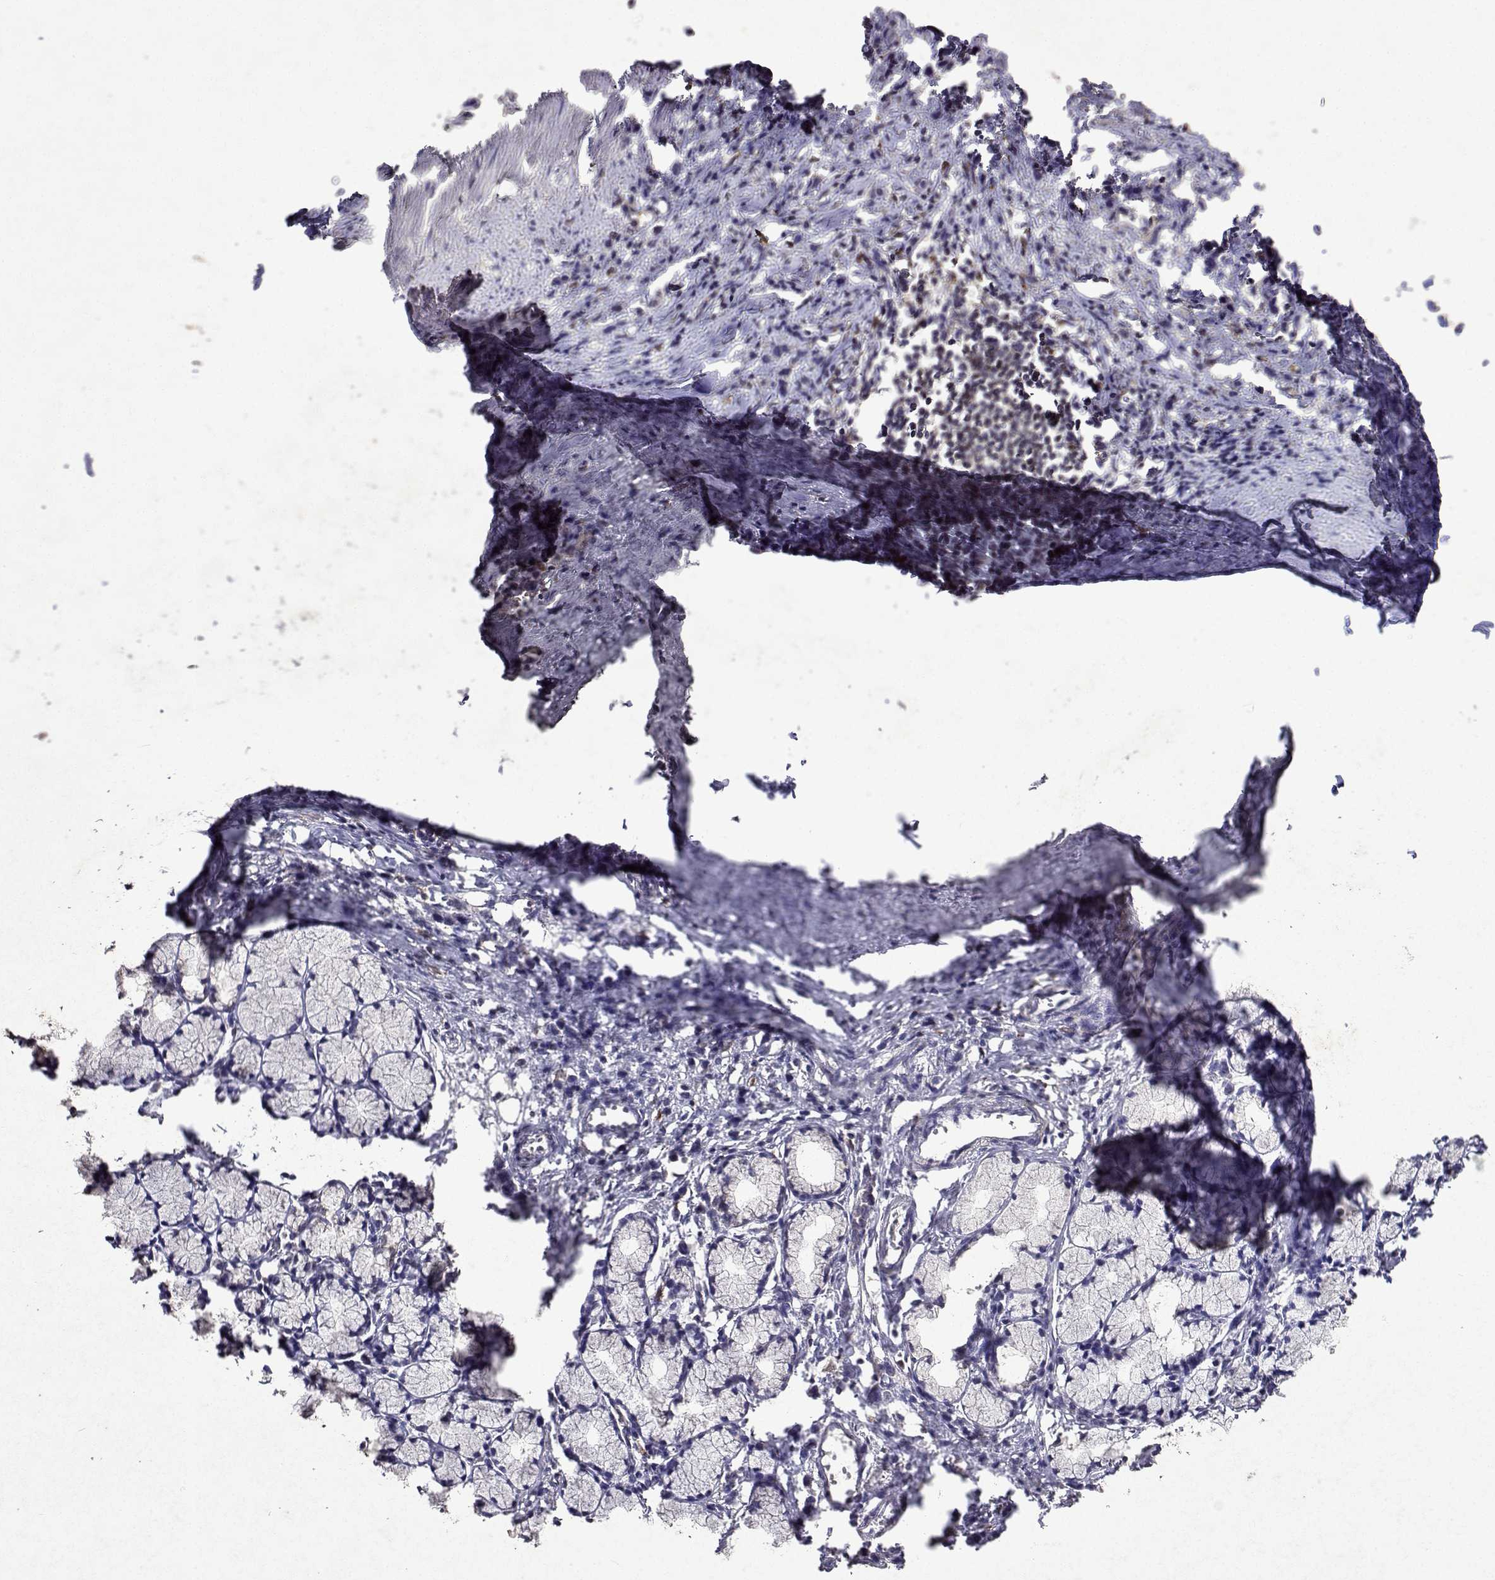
{"staining": {"intensity": "negative", "quantity": "none", "location": "none"}, "tissue": "stomach cancer", "cell_type": "Tumor cells", "image_type": "cancer", "snomed": [{"axis": "morphology", "description": "Adenocarcinoma, NOS"}, {"axis": "topography", "description": "Stomach"}], "caption": "Immunohistochemistry (IHC) histopathology image of neoplastic tissue: stomach cancer (adenocarcinoma) stained with DAB displays no significant protein positivity in tumor cells.", "gene": "APAF1", "patient": {"sex": "male", "age": 47}}